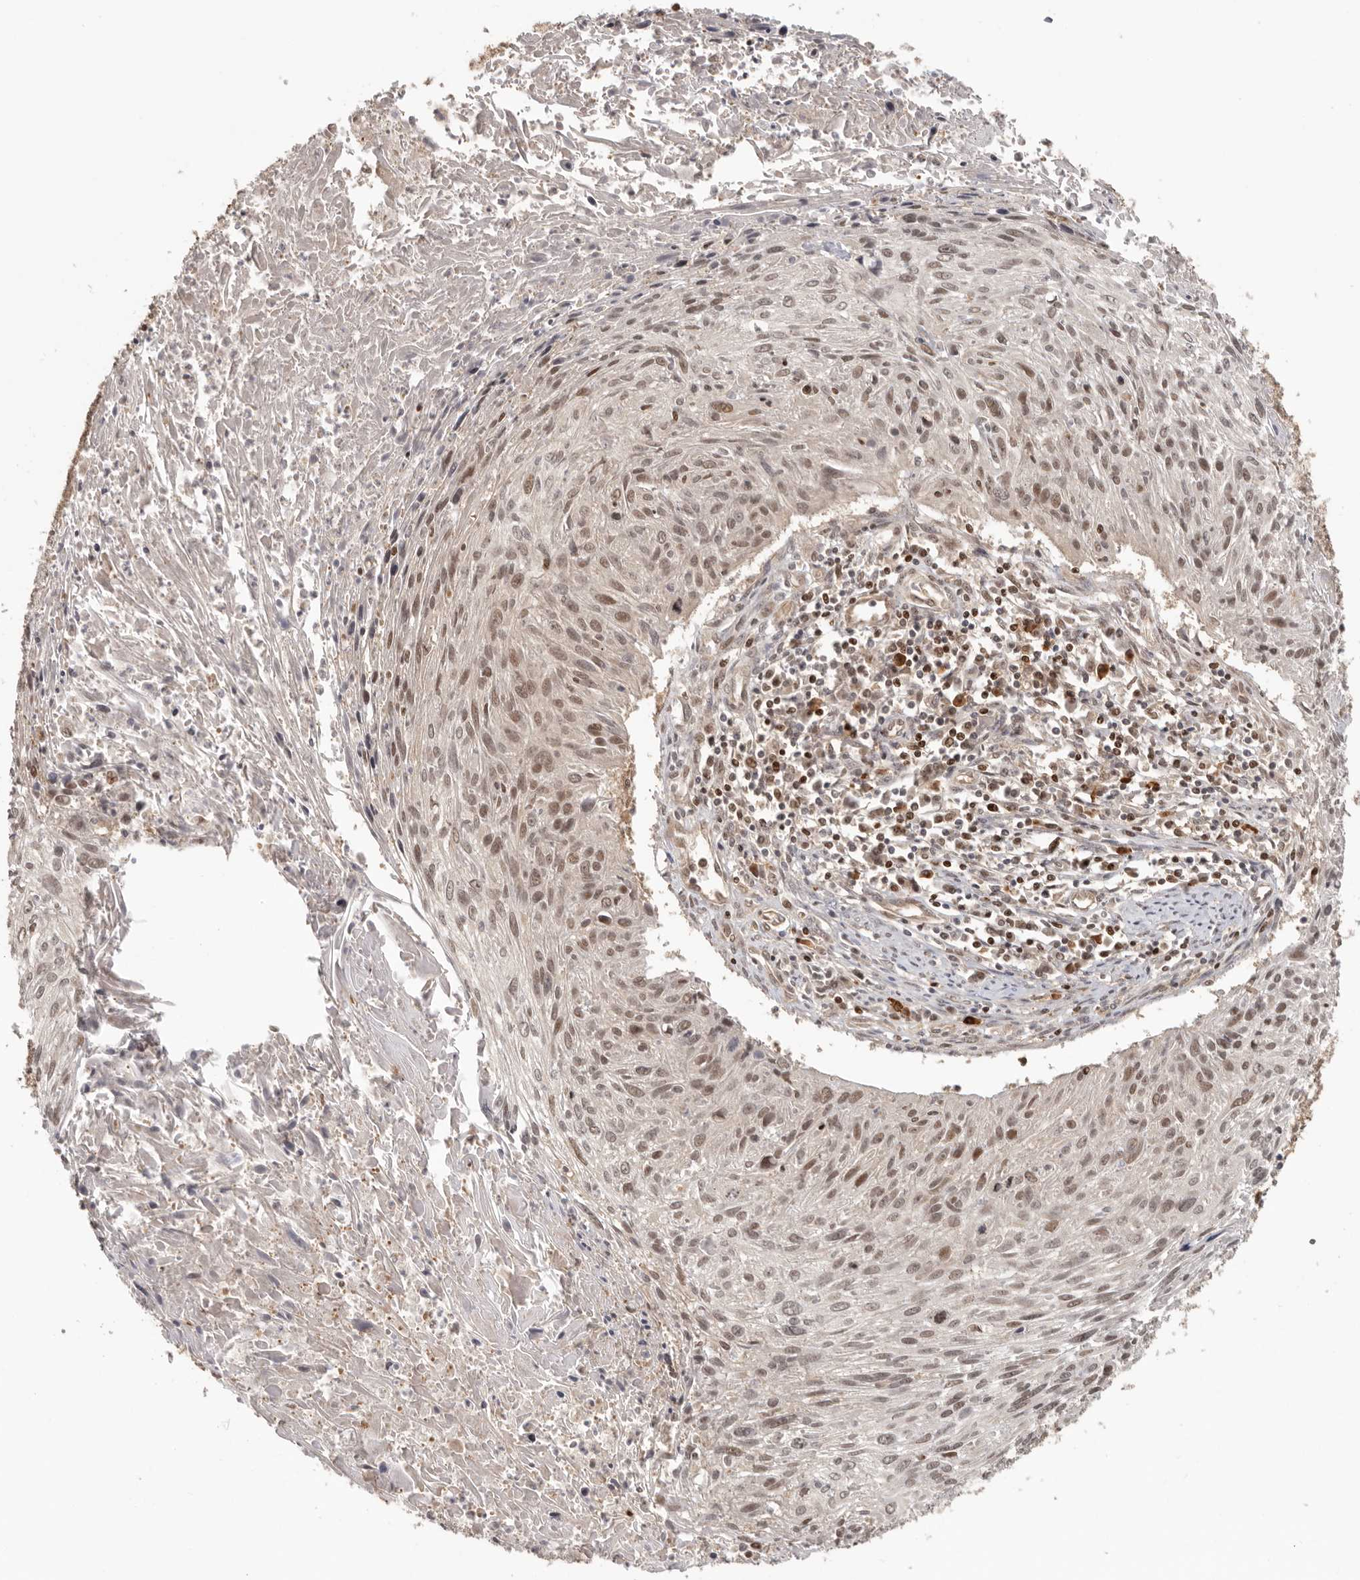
{"staining": {"intensity": "moderate", "quantity": ">75%", "location": "nuclear"}, "tissue": "cervical cancer", "cell_type": "Tumor cells", "image_type": "cancer", "snomed": [{"axis": "morphology", "description": "Squamous cell carcinoma, NOS"}, {"axis": "topography", "description": "Cervix"}], "caption": "A brown stain labels moderate nuclear expression of a protein in human squamous cell carcinoma (cervical) tumor cells.", "gene": "PSMA5", "patient": {"sex": "female", "age": 51}}